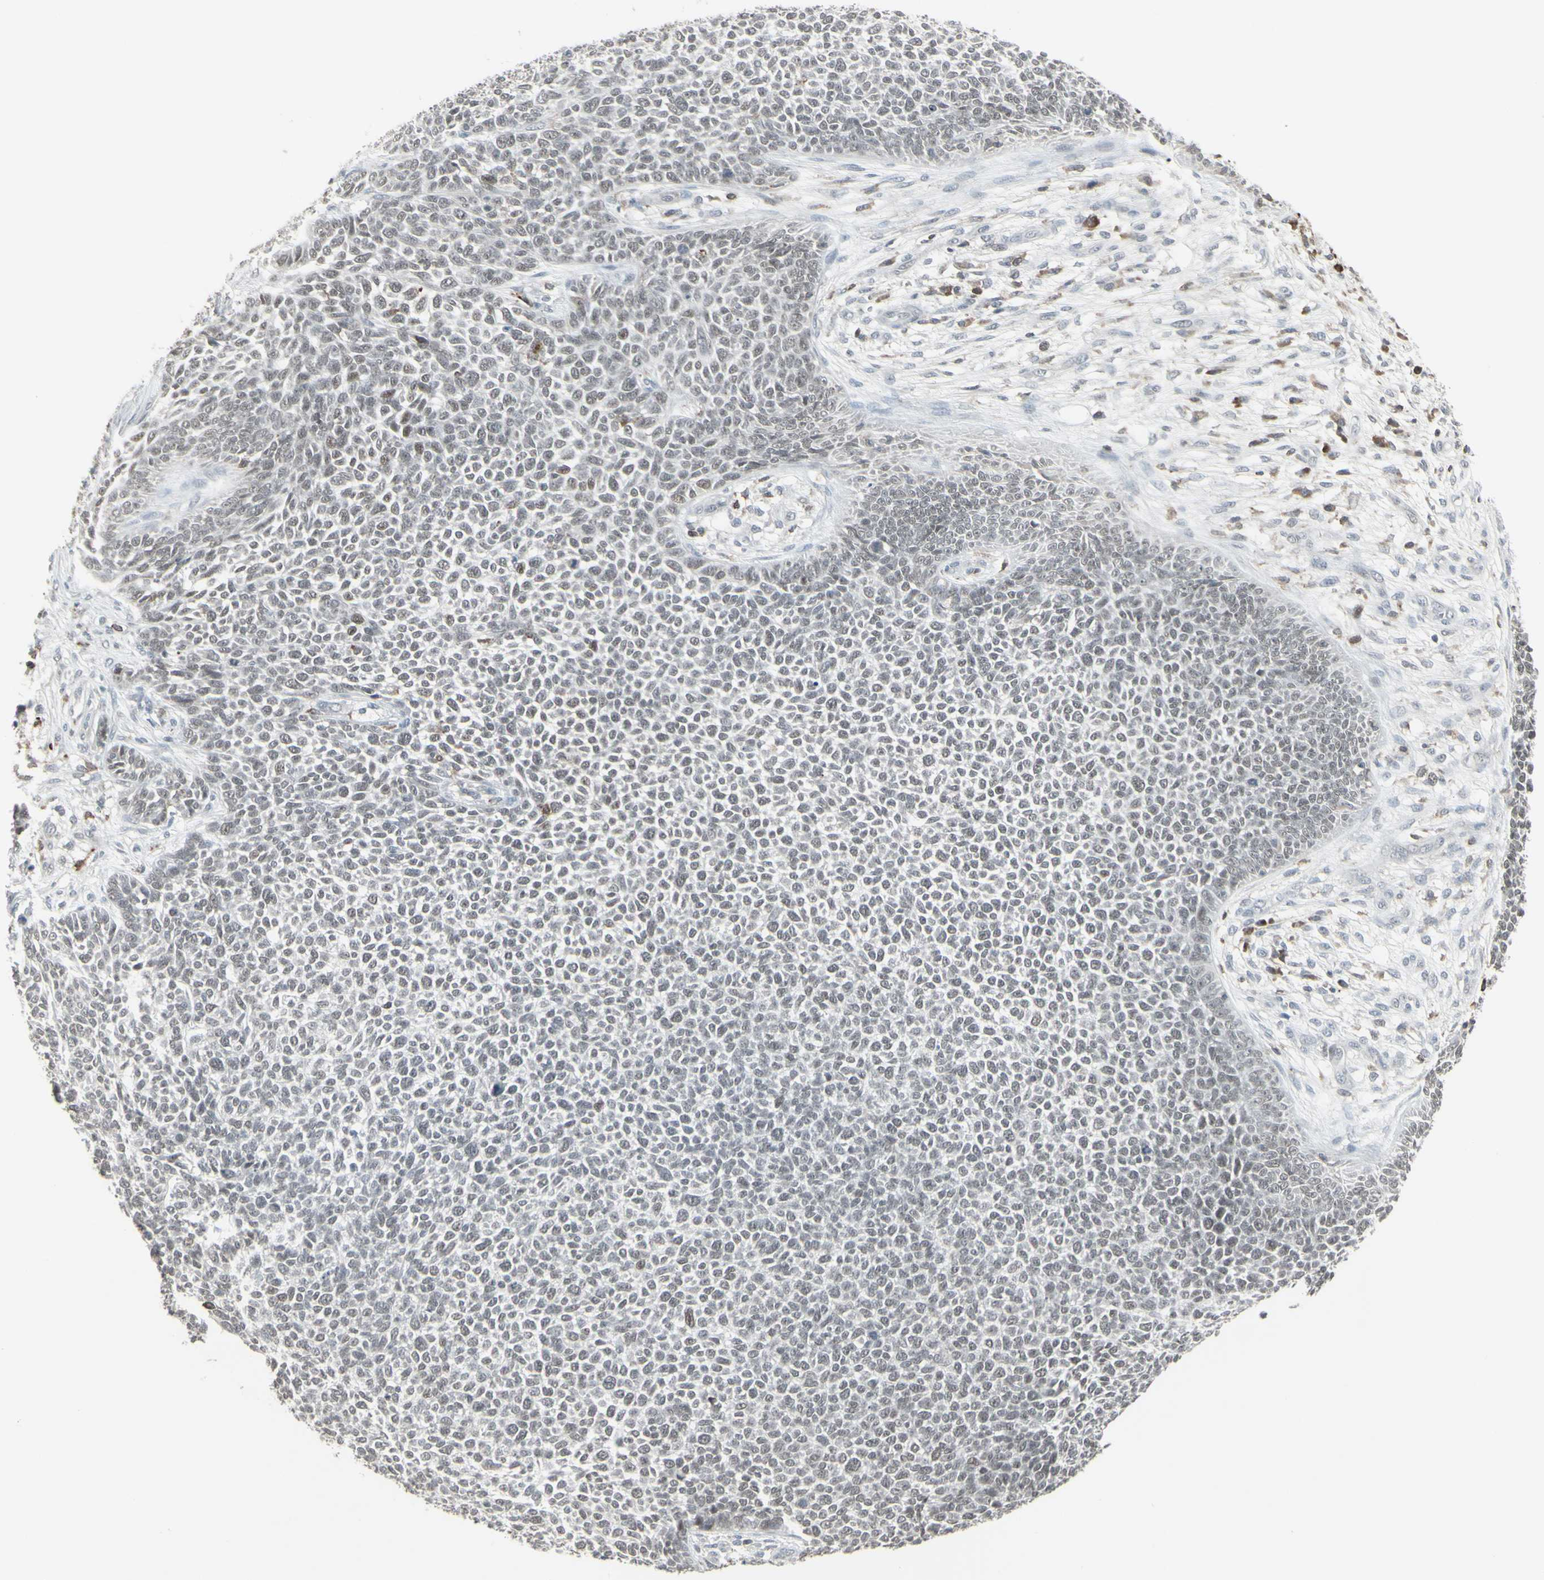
{"staining": {"intensity": "negative", "quantity": "none", "location": "none"}, "tissue": "skin cancer", "cell_type": "Tumor cells", "image_type": "cancer", "snomed": [{"axis": "morphology", "description": "Basal cell carcinoma"}, {"axis": "topography", "description": "Skin"}], "caption": "DAB immunohistochemical staining of human skin cancer (basal cell carcinoma) shows no significant positivity in tumor cells.", "gene": "SAMSN1", "patient": {"sex": "female", "age": 84}}